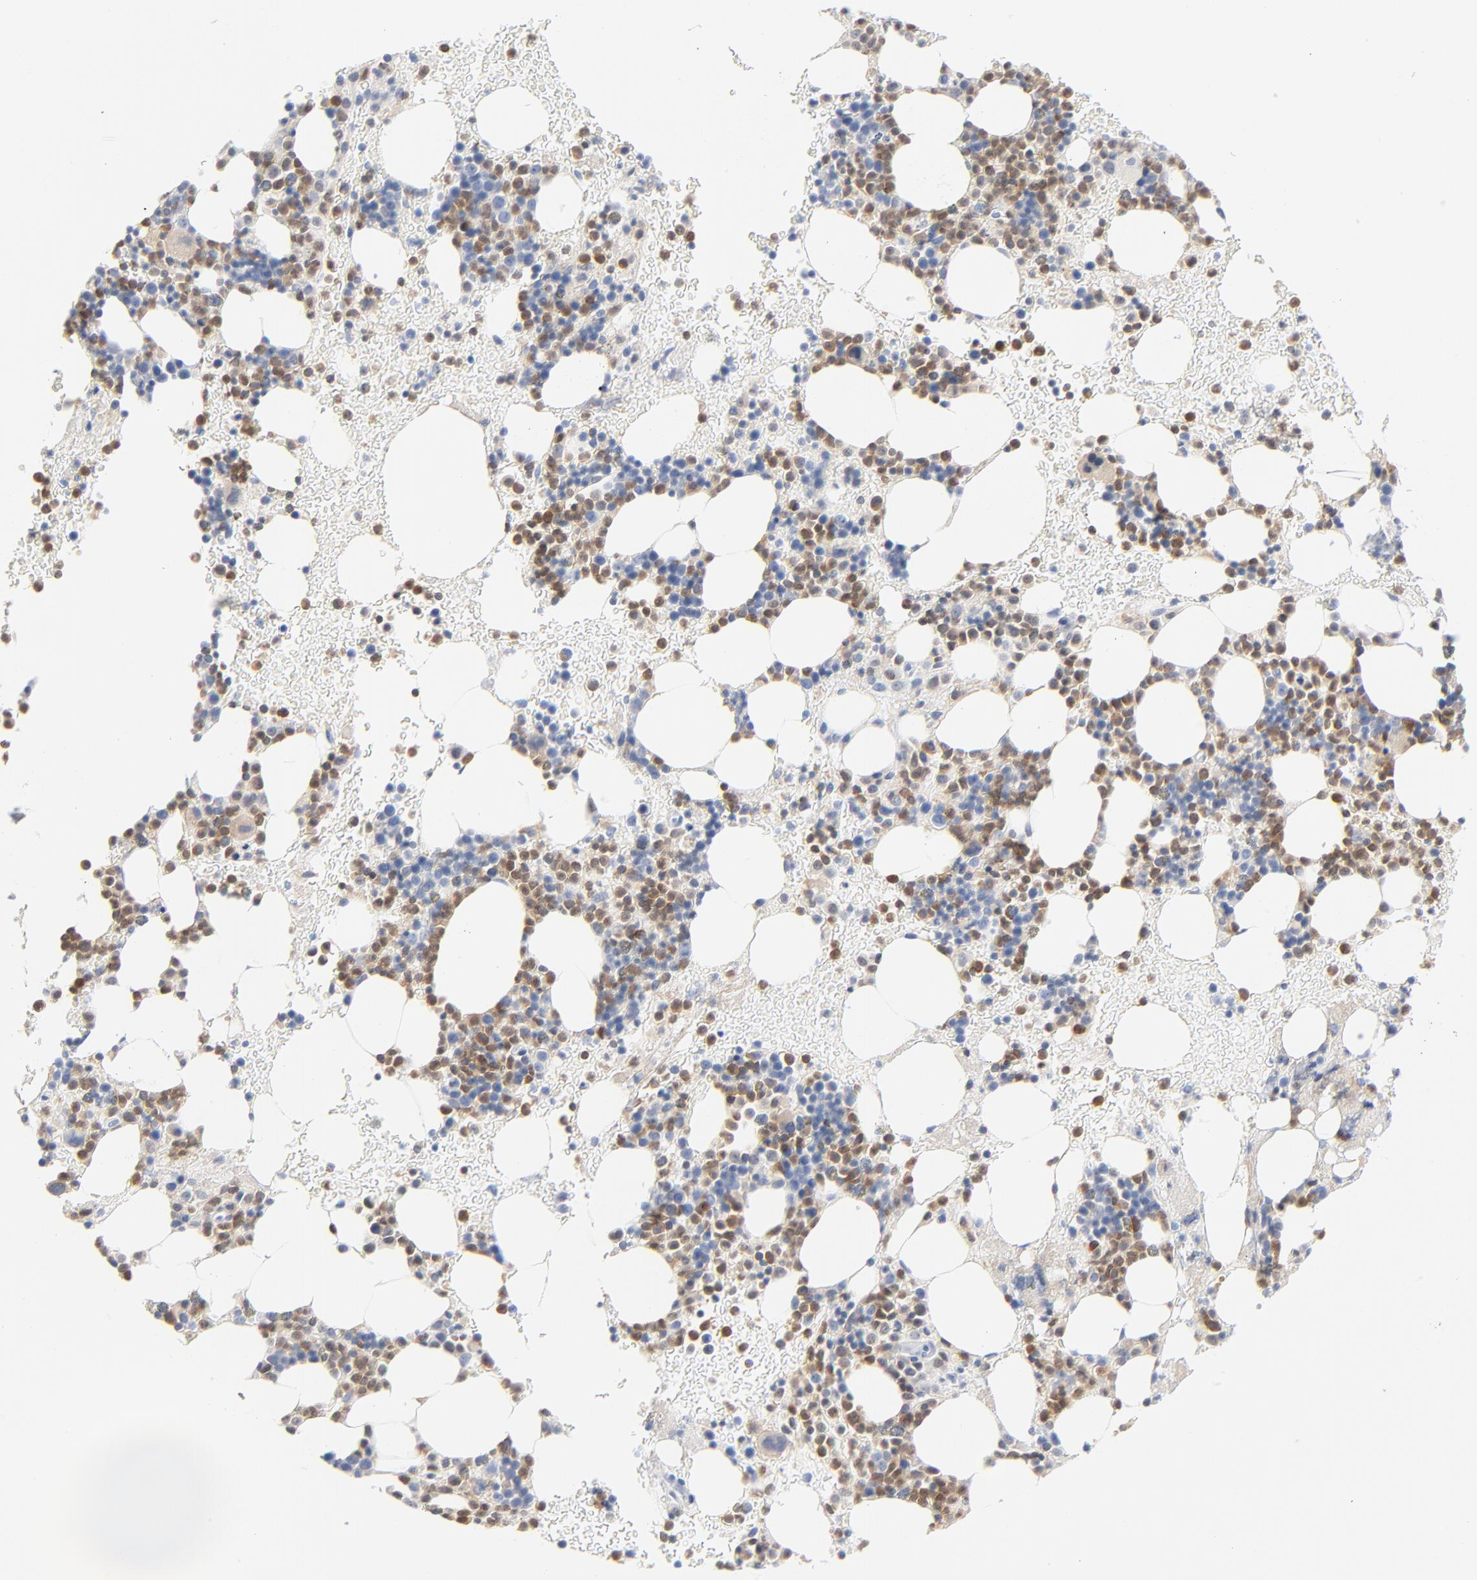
{"staining": {"intensity": "moderate", "quantity": "25%-75%", "location": "cytoplasmic/membranous"}, "tissue": "bone marrow", "cell_type": "Hematopoietic cells", "image_type": "normal", "snomed": [{"axis": "morphology", "description": "Normal tissue, NOS"}, {"axis": "topography", "description": "Bone marrow"}], "caption": "Immunohistochemistry (DAB (3,3'-diaminobenzidine)) staining of benign bone marrow reveals moderate cytoplasmic/membranous protein expression in approximately 25%-75% of hematopoietic cells.", "gene": "PTK2B", "patient": {"sex": "male", "age": 17}}